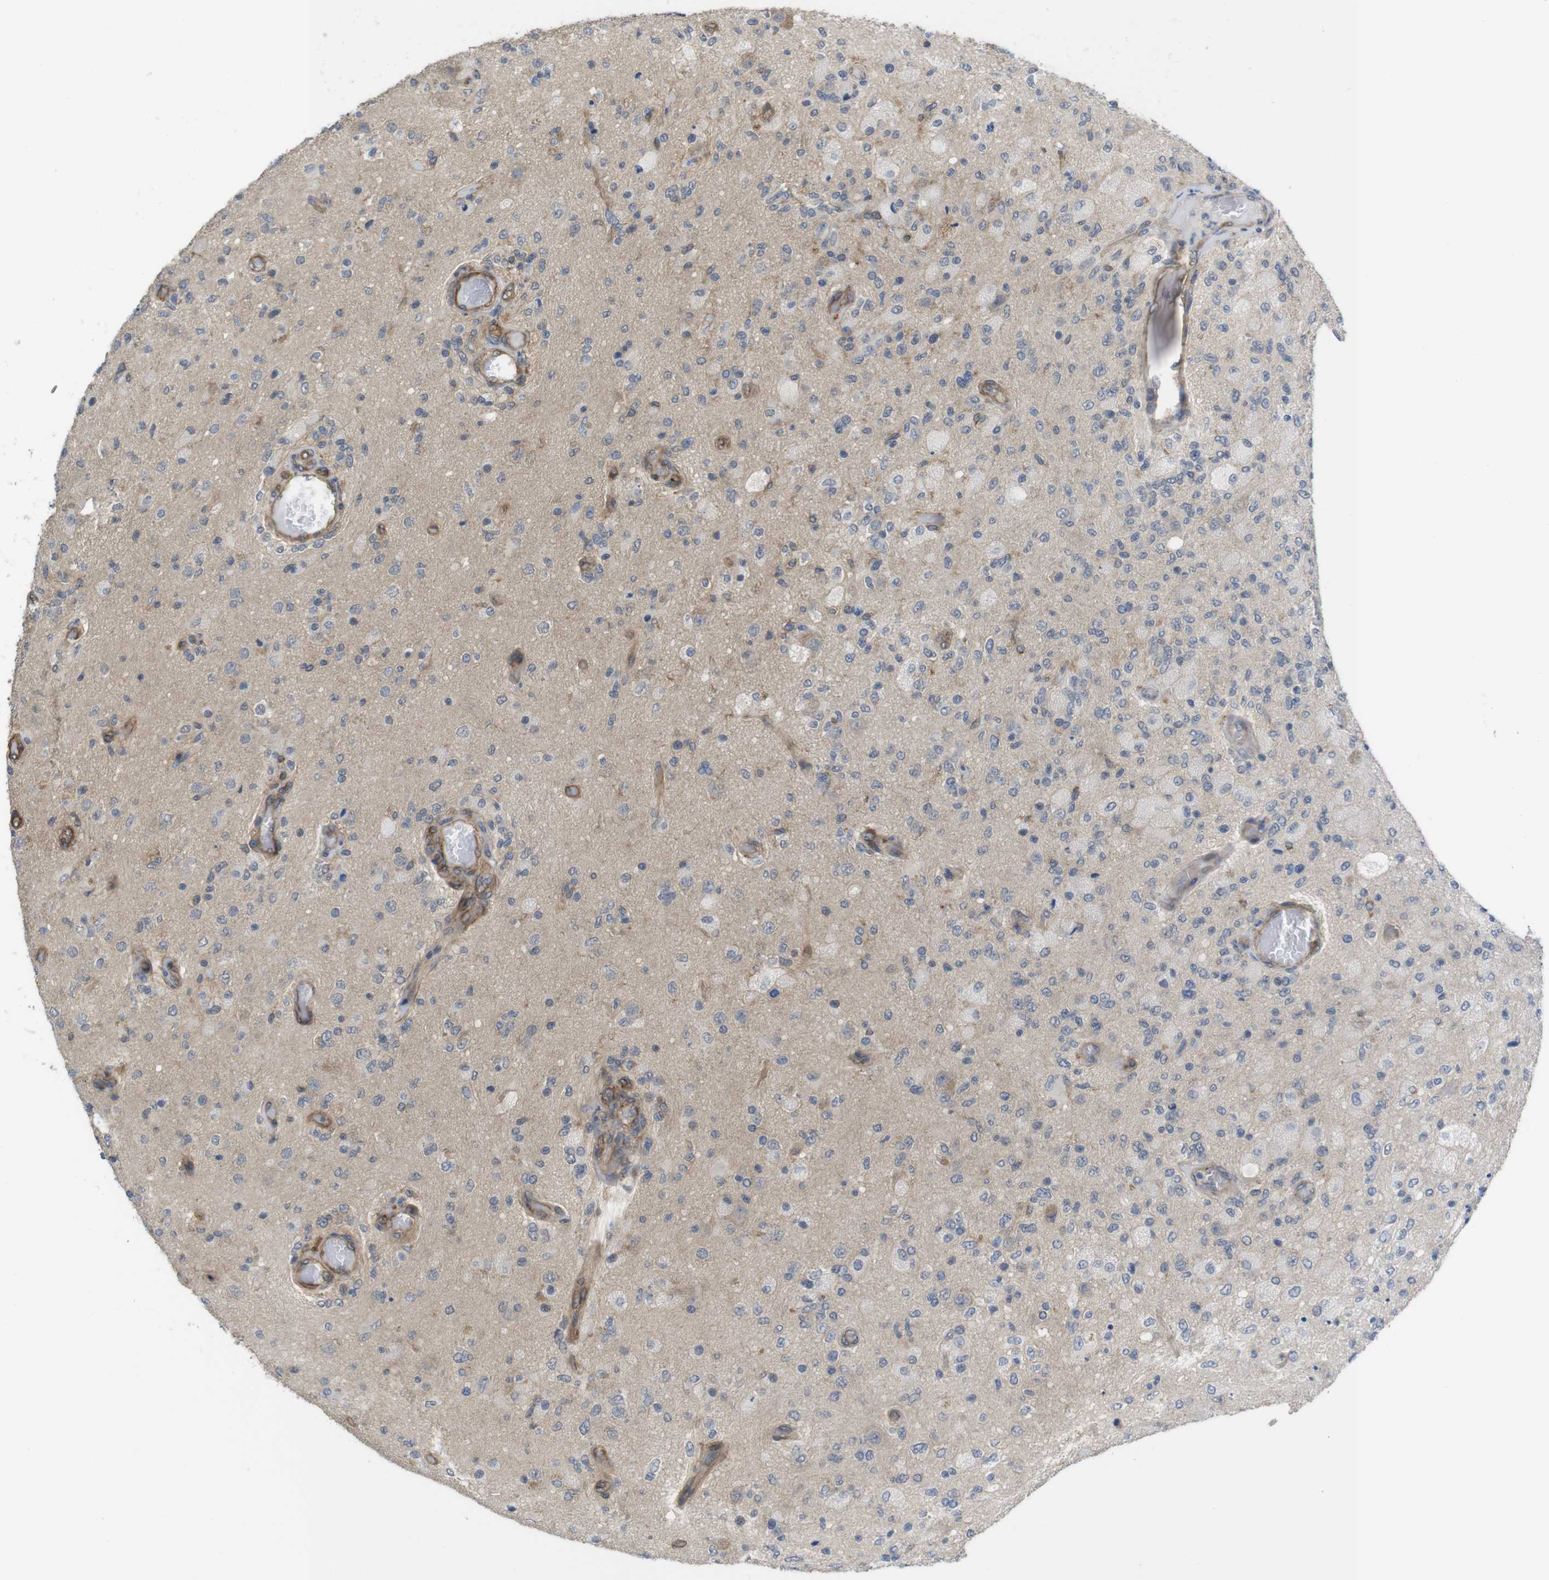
{"staining": {"intensity": "weak", "quantity": "<25%", "location": "cytoplasmic/membranous"}, "tissue": "glioma", "cell_type": "Tumor cells", "image_type": "cancer", "snomed": [{"axis": "morphology", "description": "Normal tissue, NOS"}, {"axis": "morphology", "description": "Glioma, malignant, High grade"}, {"axis": "topography", "description": "Cerebral cortex"}], "caption": "This is a micrograph of IHC staining of glioma, which shows no staining in tumor cells. The staining was performed using DAB to visualize the protein expression in brown, while the nuclei were stained in blue with hematoxylin (Magnification: 20x).", "gene": "ZDHHC5", "patient": {"sex": "male", "age": 77}}